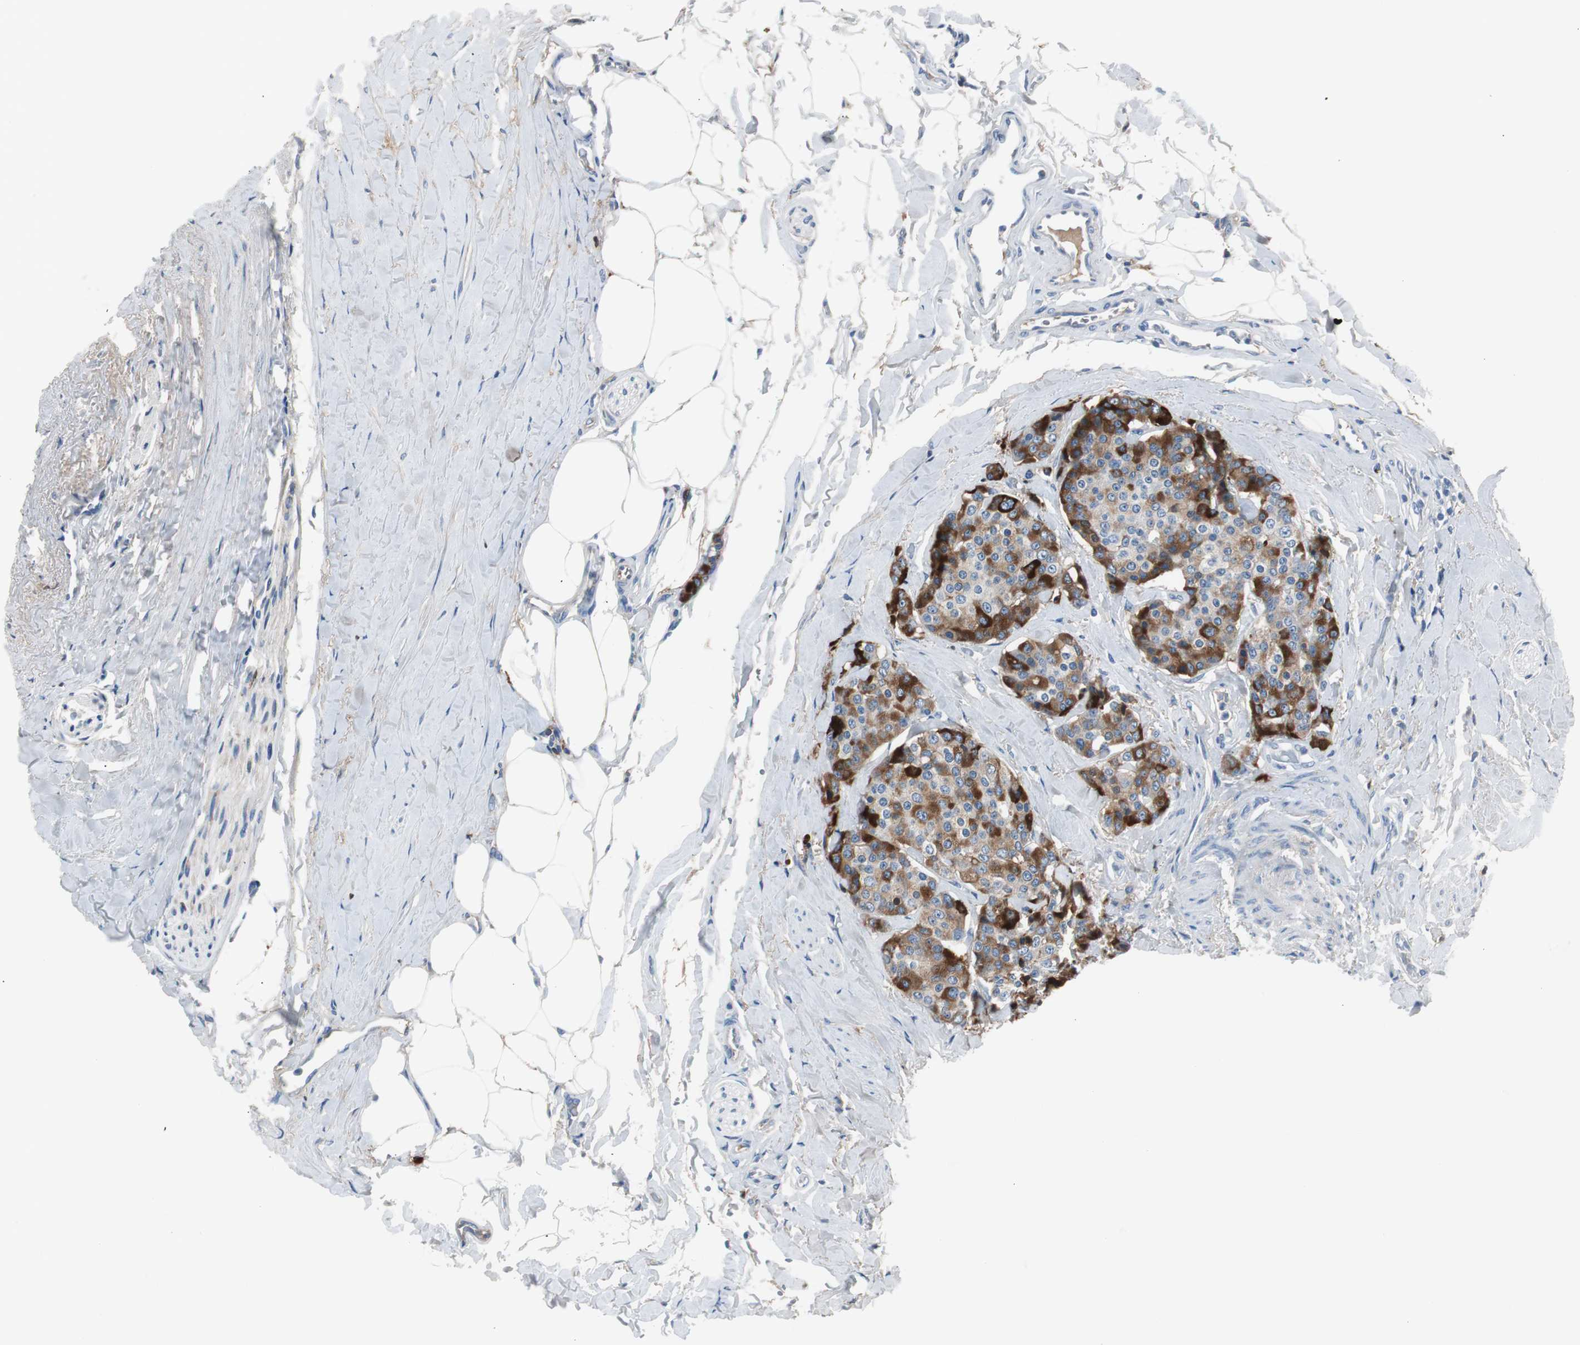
{"staining": {"intensity": "strong", "quantity": ">75%", "location": "cytoplasmic/membranous"}, "tissue": "carcinoid", "cell_type": "Tumor cells", "image_type": "cancer", "snomed": [{"axis": "morphology", "description": "Carcinoid, malignant, NOS"}, {"axis": "topography", "description": "Colon"}], "caption": "Protein staining of carcinoid (malignant) tissue reveals strong cytoplasmic/membranous expression in about >75% of tumor cells. (brown staining indicates protein expression, while blue staining denotes nuclei).", "gene": "SERPINF1", "patient": {"sex": "female", "age": 61}}